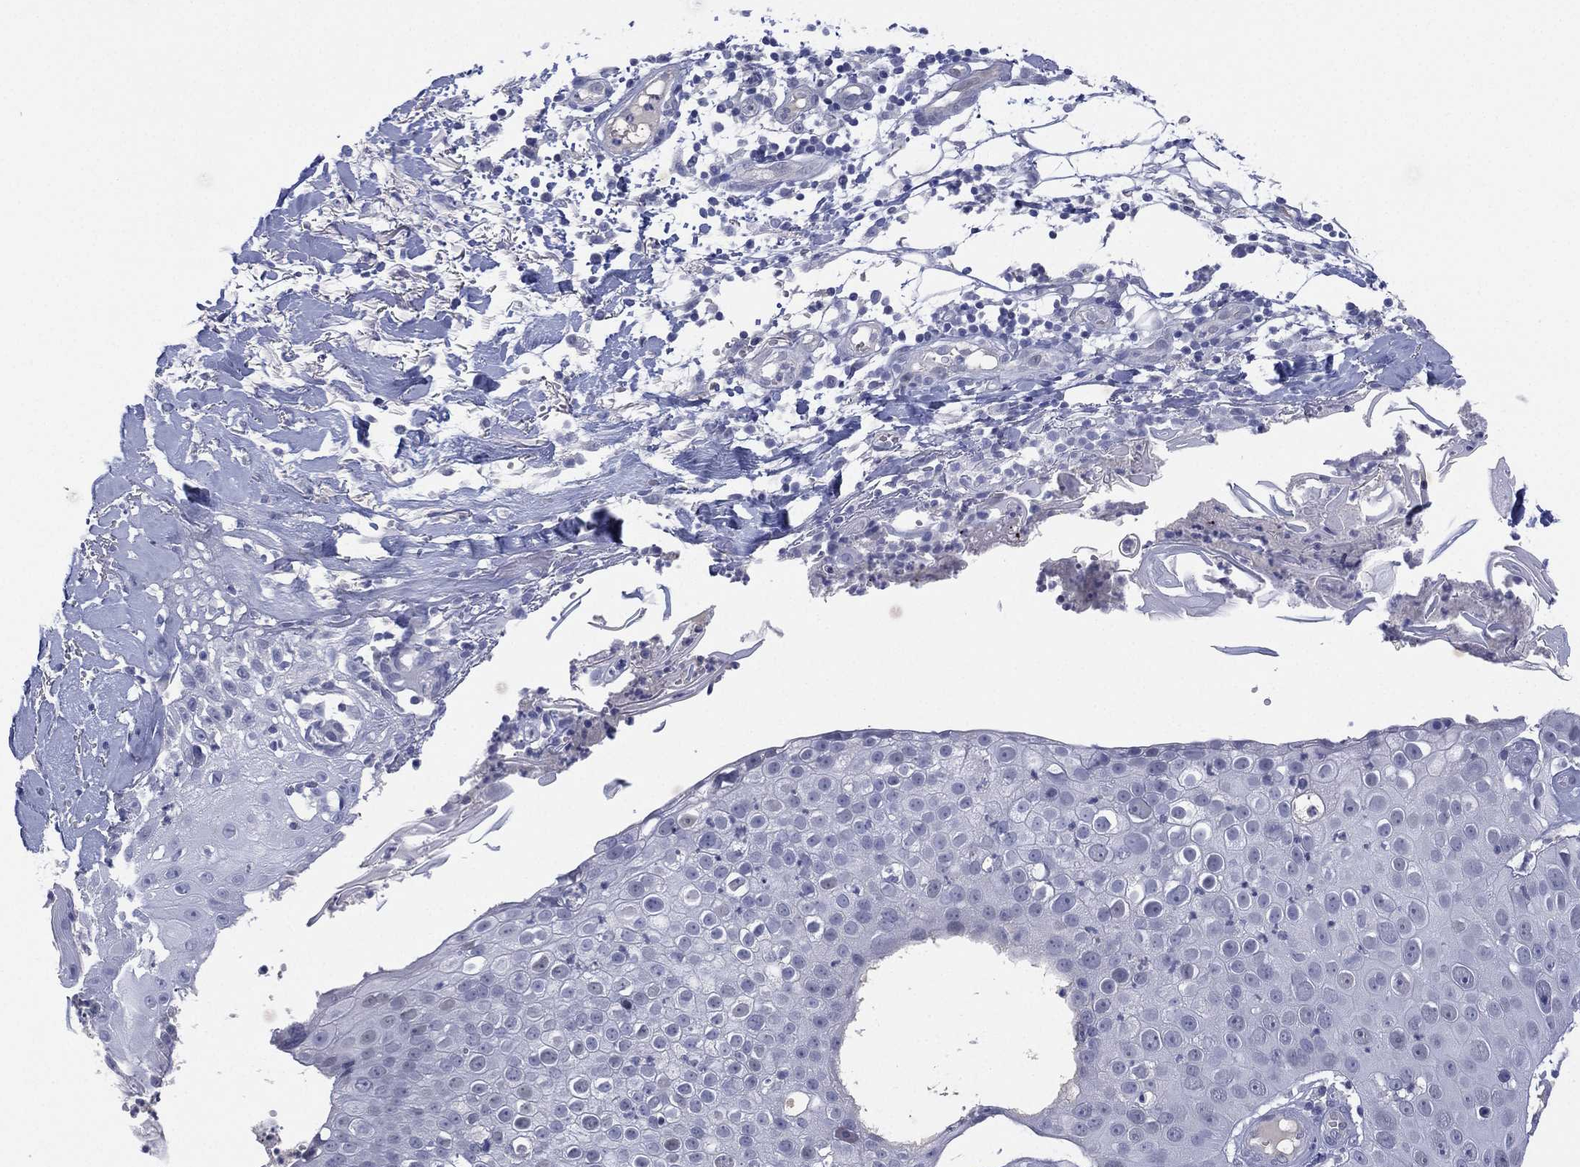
{"staining": {"intensity": "negative", "quantity": "none", "location": "none"}, "tissue": "skin cancer", "cell_type": "Tumor cells", "image_type": "cancer", "snomed": [{"axis": "morphology", "description": "Squamous cell carcinoma, NOS"}, {"axis": "topography", "description": "Skin"}], "caption": "A high-resolution histopathology image shows immunohistochemistry (IHC) staining of skin cancer, which demonstrates no significant positivity in tumor cells.", "gene": "DDAH1", "patient": {"sex": "male", "age": 71}}